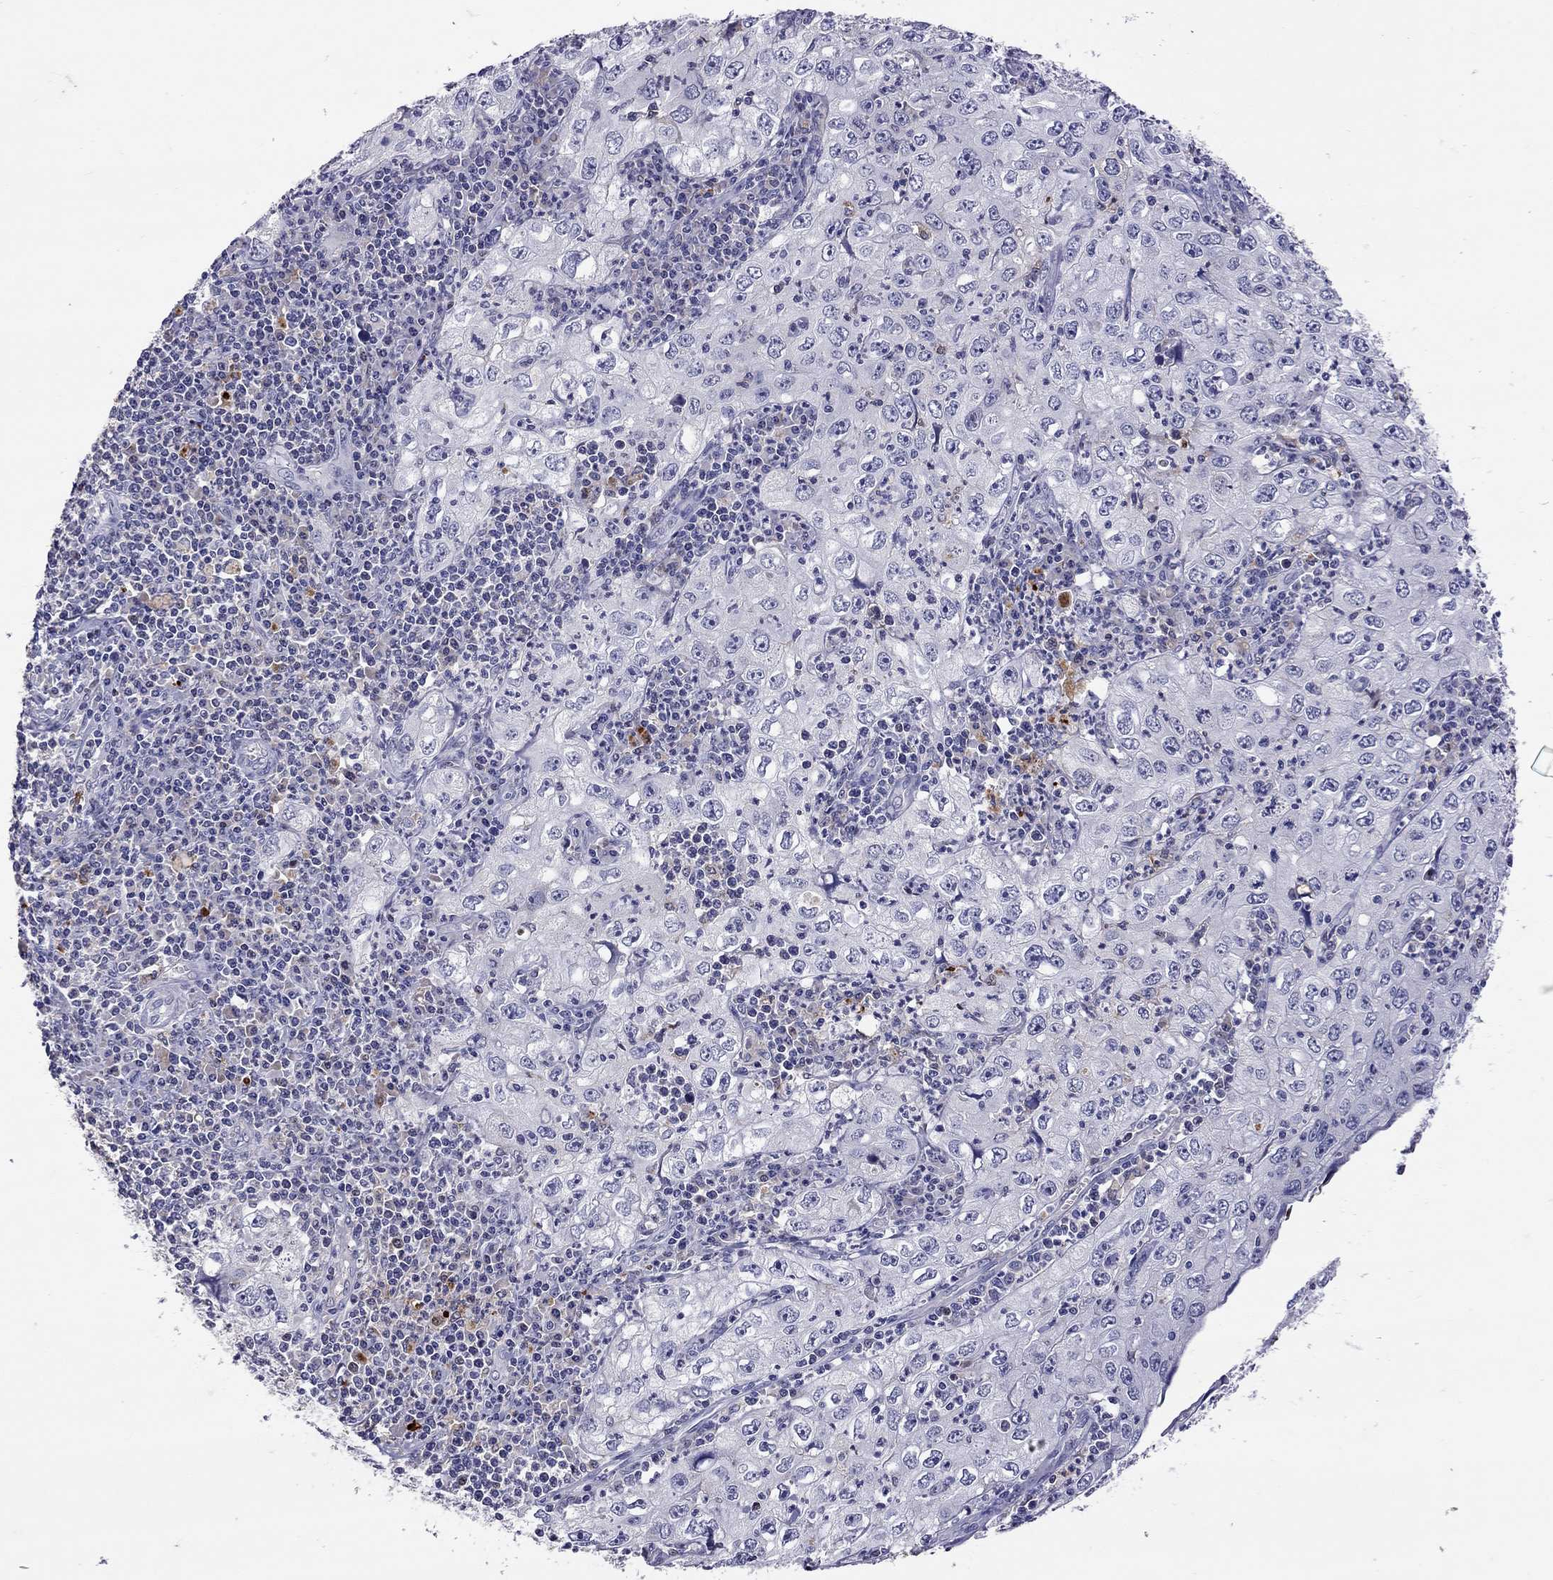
{"staining": {"intensity": "negative", "quantity": "none", "location": "none"}, "tissue": "cervical cancer", "cell_type": "Tumor cells", "image_type": "cancer", "snomed": [{"axis": "morphology", "description": "Squamous cell carcinoma, NOS"}, {"axis": "topography", "description": "Cervix"}], "caption": "There is no significant positivity in tumor cells of squamous cell carcinoma (cervical).", "gene": "SERPINA3", "patient": {"sex": "female", "age": 24}}